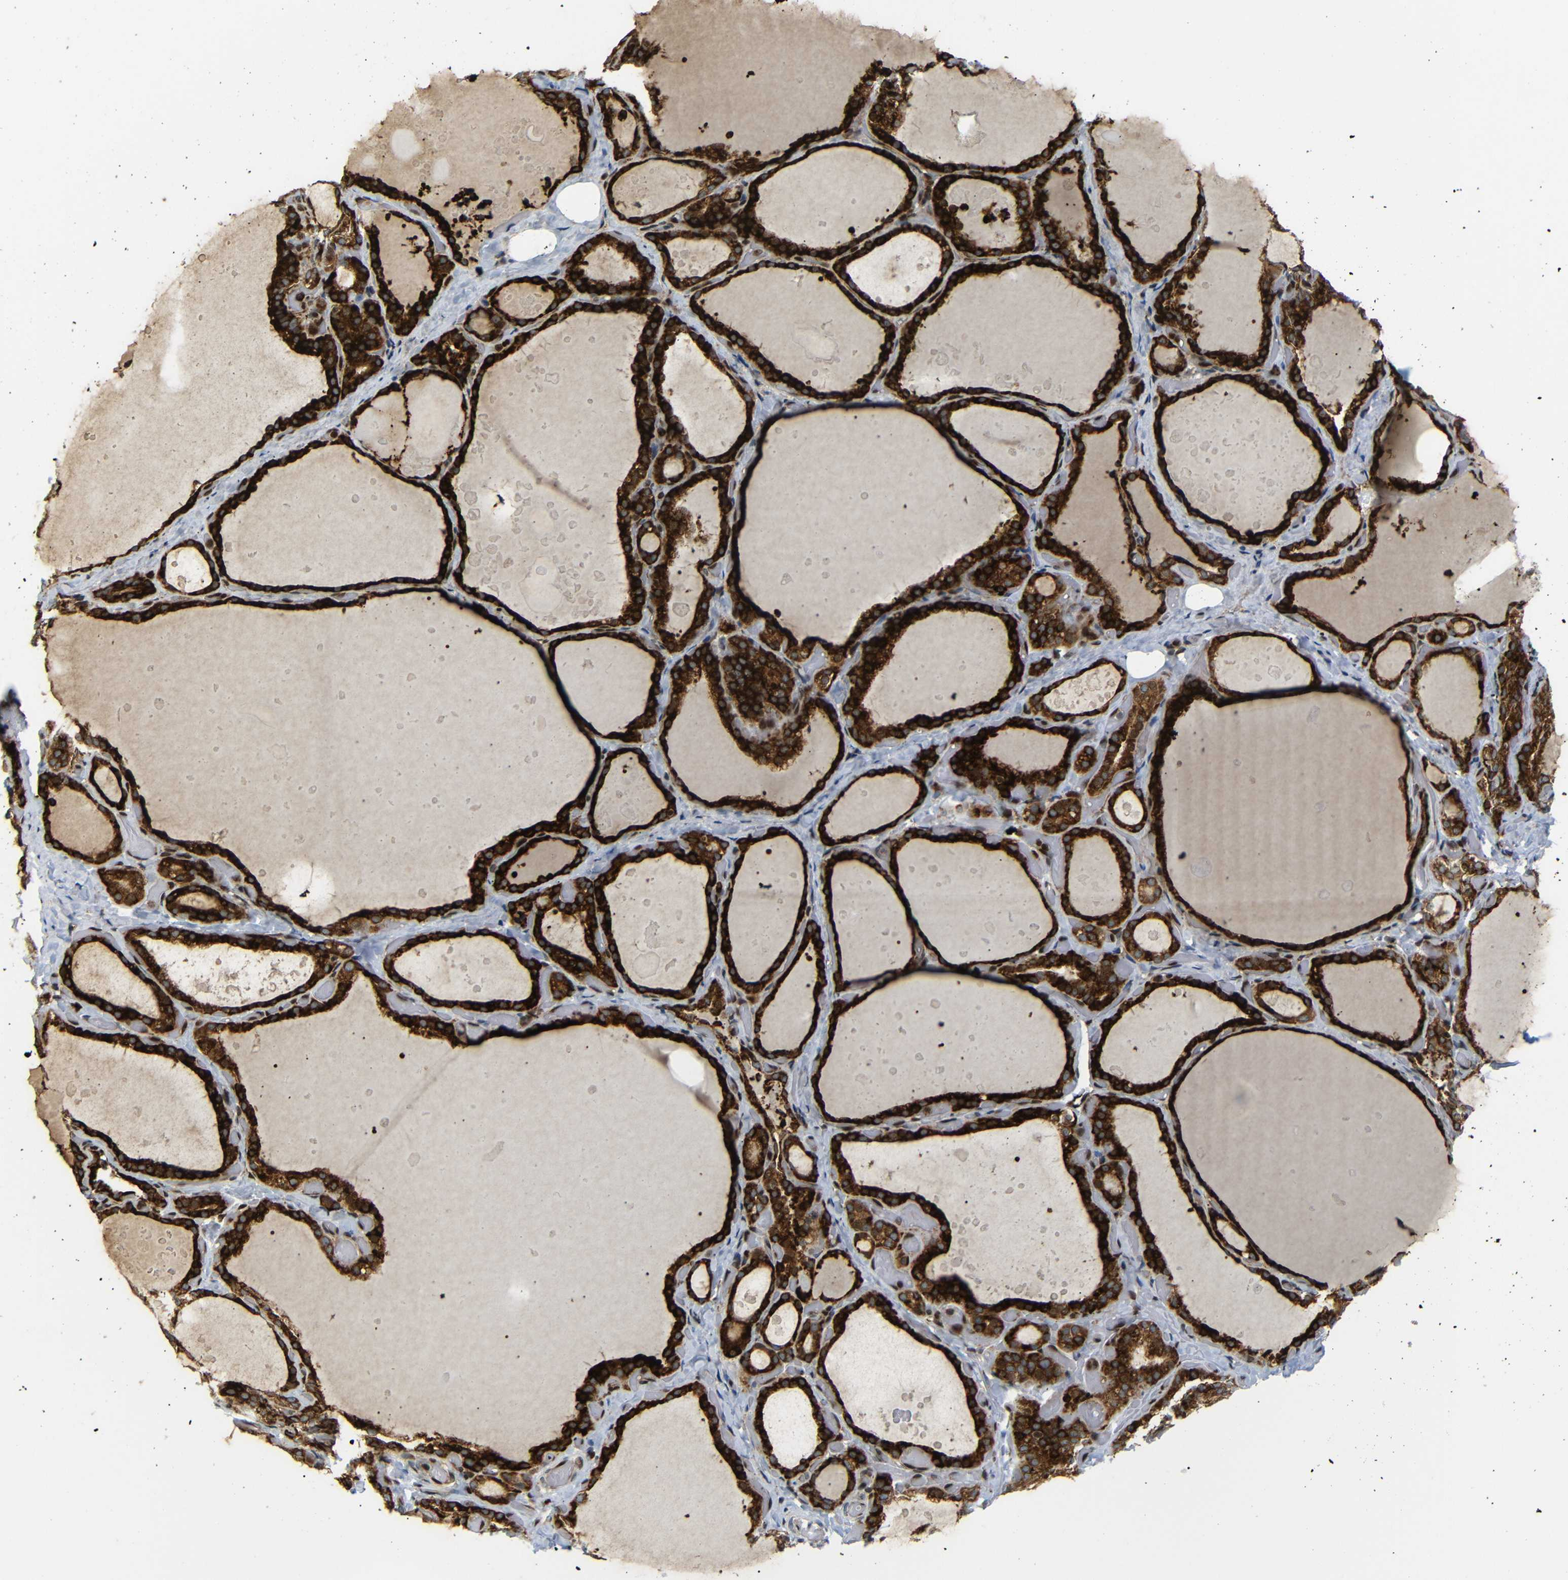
{"staining": {"intensity": "strong", "quantity": ">75%", "location": "cytoplasmic/membranous"}, "tissue": "thyroid gland", "cell_type": "Glandular cells", "image_type": "normal", "snomed": [{"axis": "morphology", "description": "Normal tissue, NOS"}, {"axis": "topography", "description": "Thyroid gland"}], "caption": "A brown stain highlights strong cytoplasmic/membranous positivity of a protein in glandular cells of normal thyroid gland.", "gene": "SPCS2", "patient": {"sex": "female", "age": 44}}